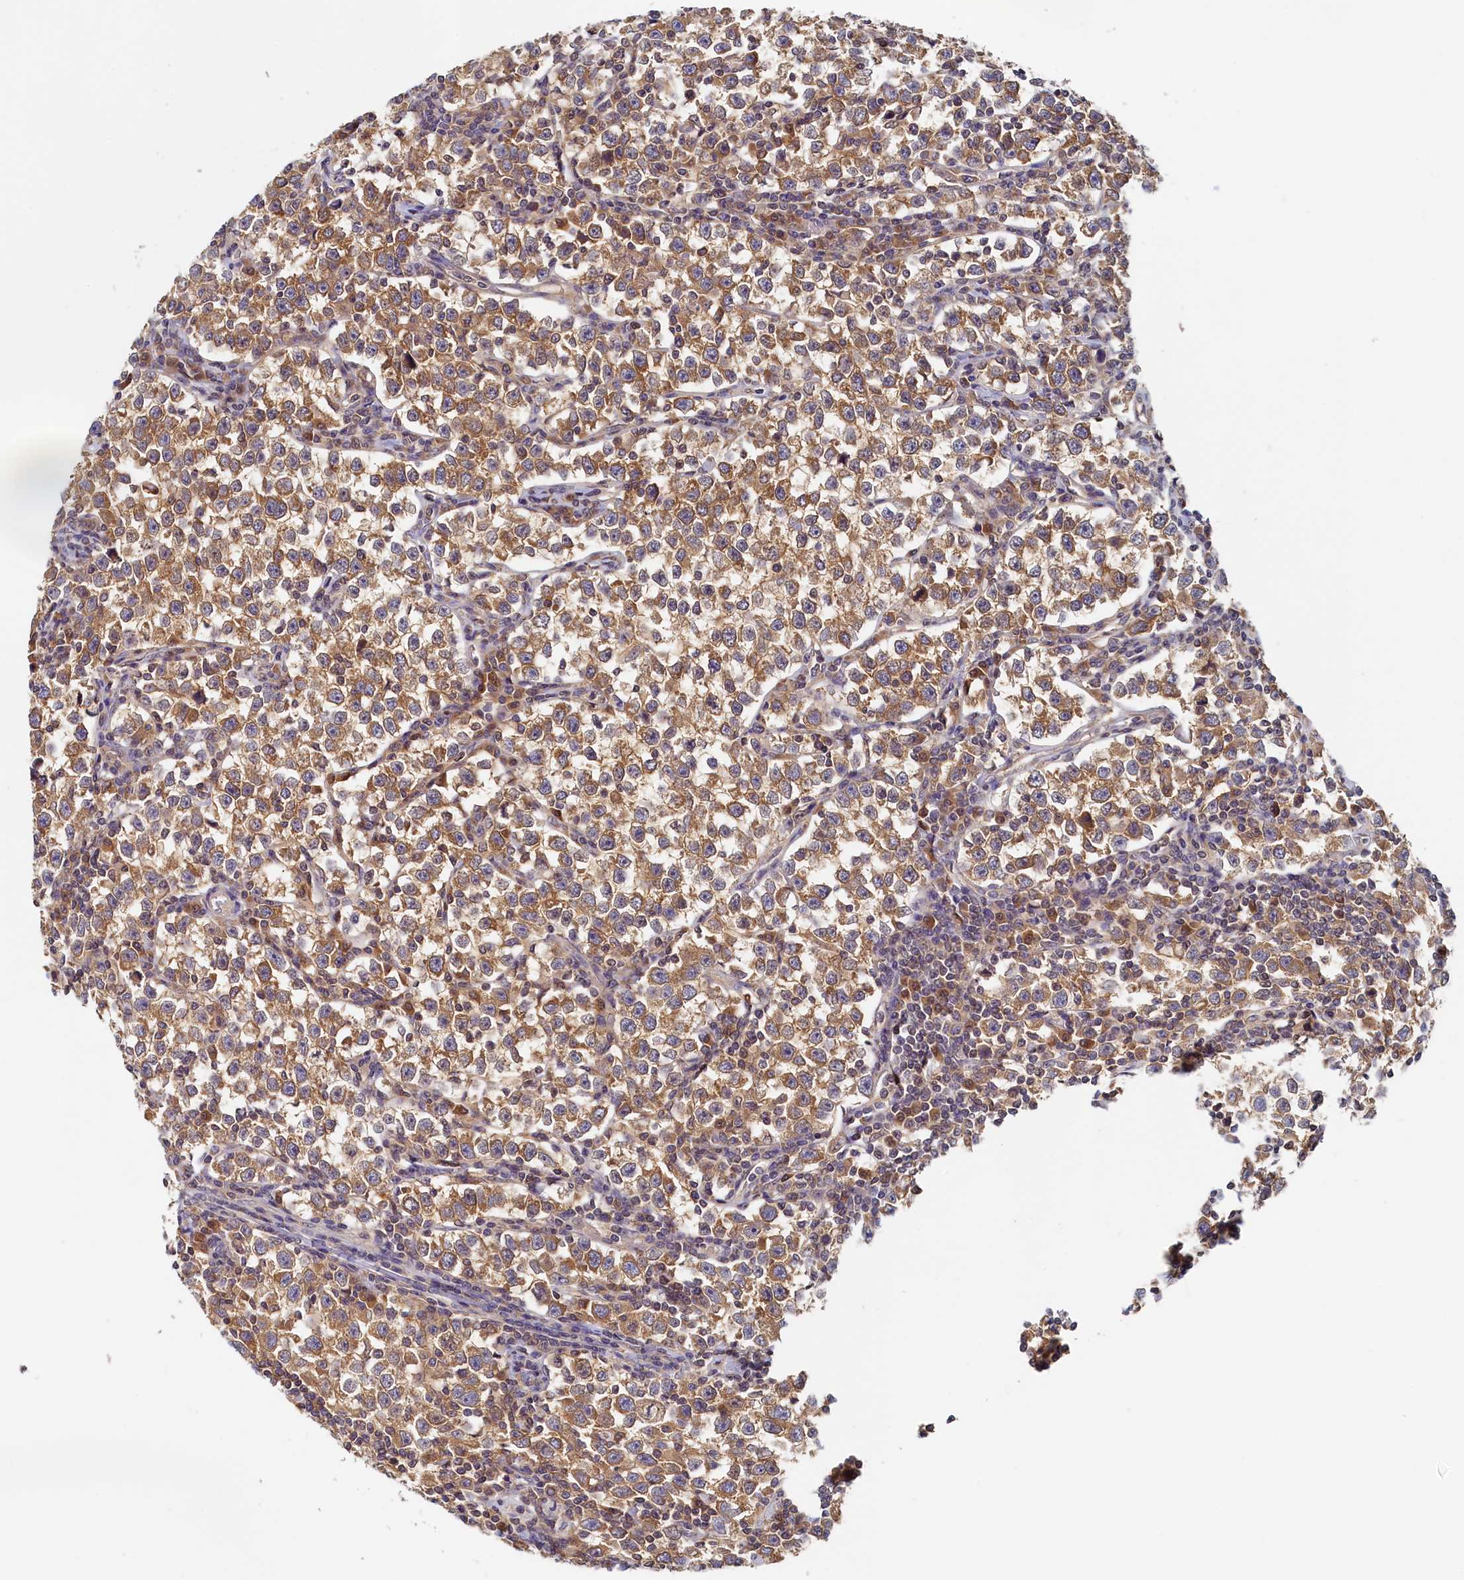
{"staining": {"intensity": "moderate", "quantity": ">75%", "location": "cytoplasmic/membranous"}, "tissue": "testis cancer", "cell_type": "Tumor cells", "image_type": "cancer", "snomed": [{"axis": "morphology", "description": "Normal tissue, NOS"}, {"axis": "morphology", "description": "Seminoma, NOS"}, {"axis": "topography", "description": "Testis"}], "caption": "Protein staining of testis seminoma tissue shows moderate cytoplasmic/membranous positivity in approximately >75% of tumor cells. (Stains: DAB in brown, nuclei in blue, Microscopy: brightfield microscopy at high magnification).", "gene": "PAAF1", "patient": {"sex": "male", "age": 43}}